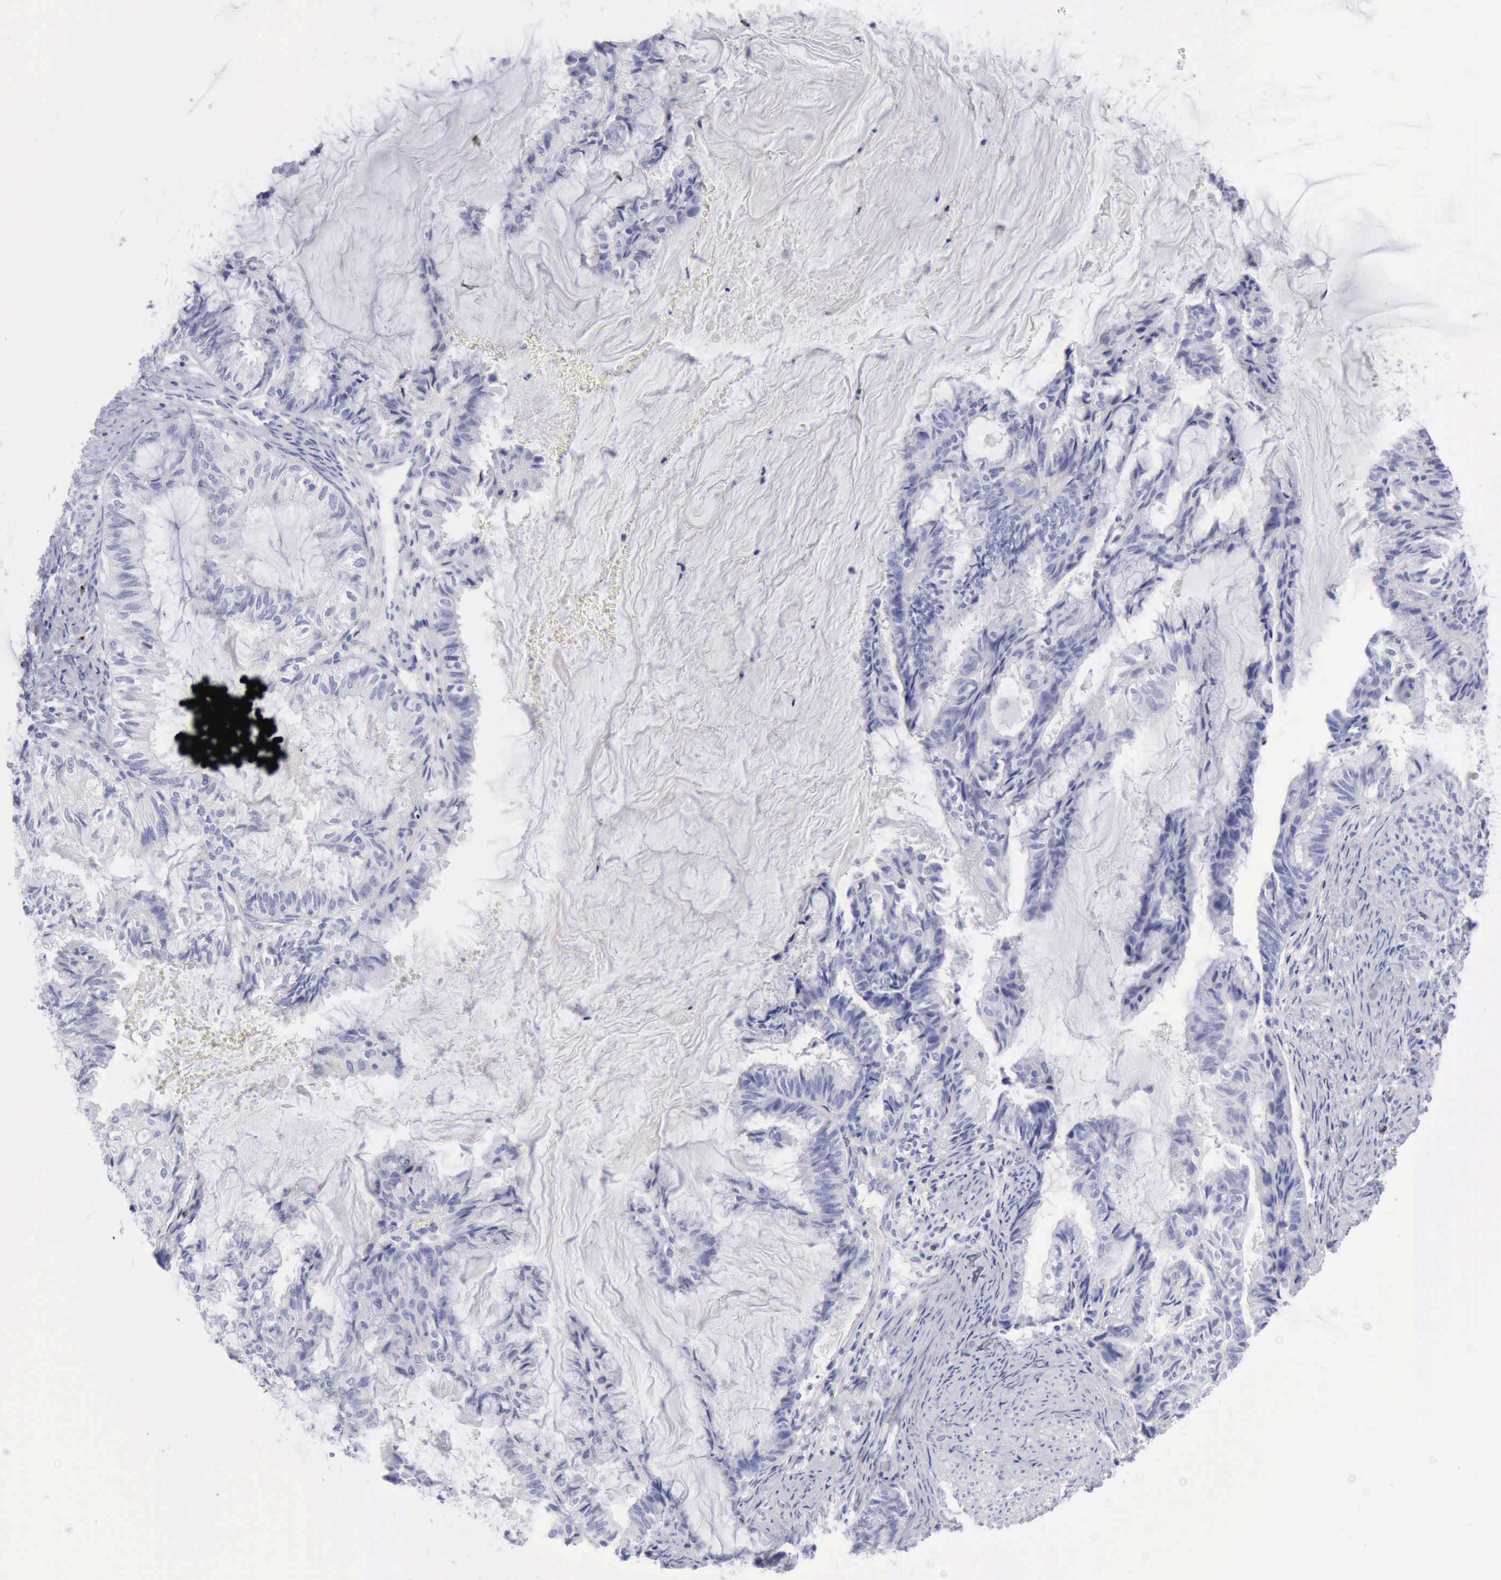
{"staining": {"intensity": "negative", "quantity": "none", "location": "none"}, "tissue": "endometrial cancer", "cell_type": "Tumor cells", "image_type": "cancer", "snomed": [{"axis": "morphology", "description": "Adenocarcinoma, NOS"}, {"axis": "topography", "description": "Endometrium"}], "caption": "DAB (3,3'-diaminobenzidine) immunohistochemical staining of endometrial cancer (adenocarcinoma) reveals no significant expression in tumor cells. (Brightfield microscopy of DAB (3,3'-diaminobenzidine) immunohistochemistry (IHC) at high magnification).", "gene": "GZMB", "patient": {"sex": "female", "age": 86}}